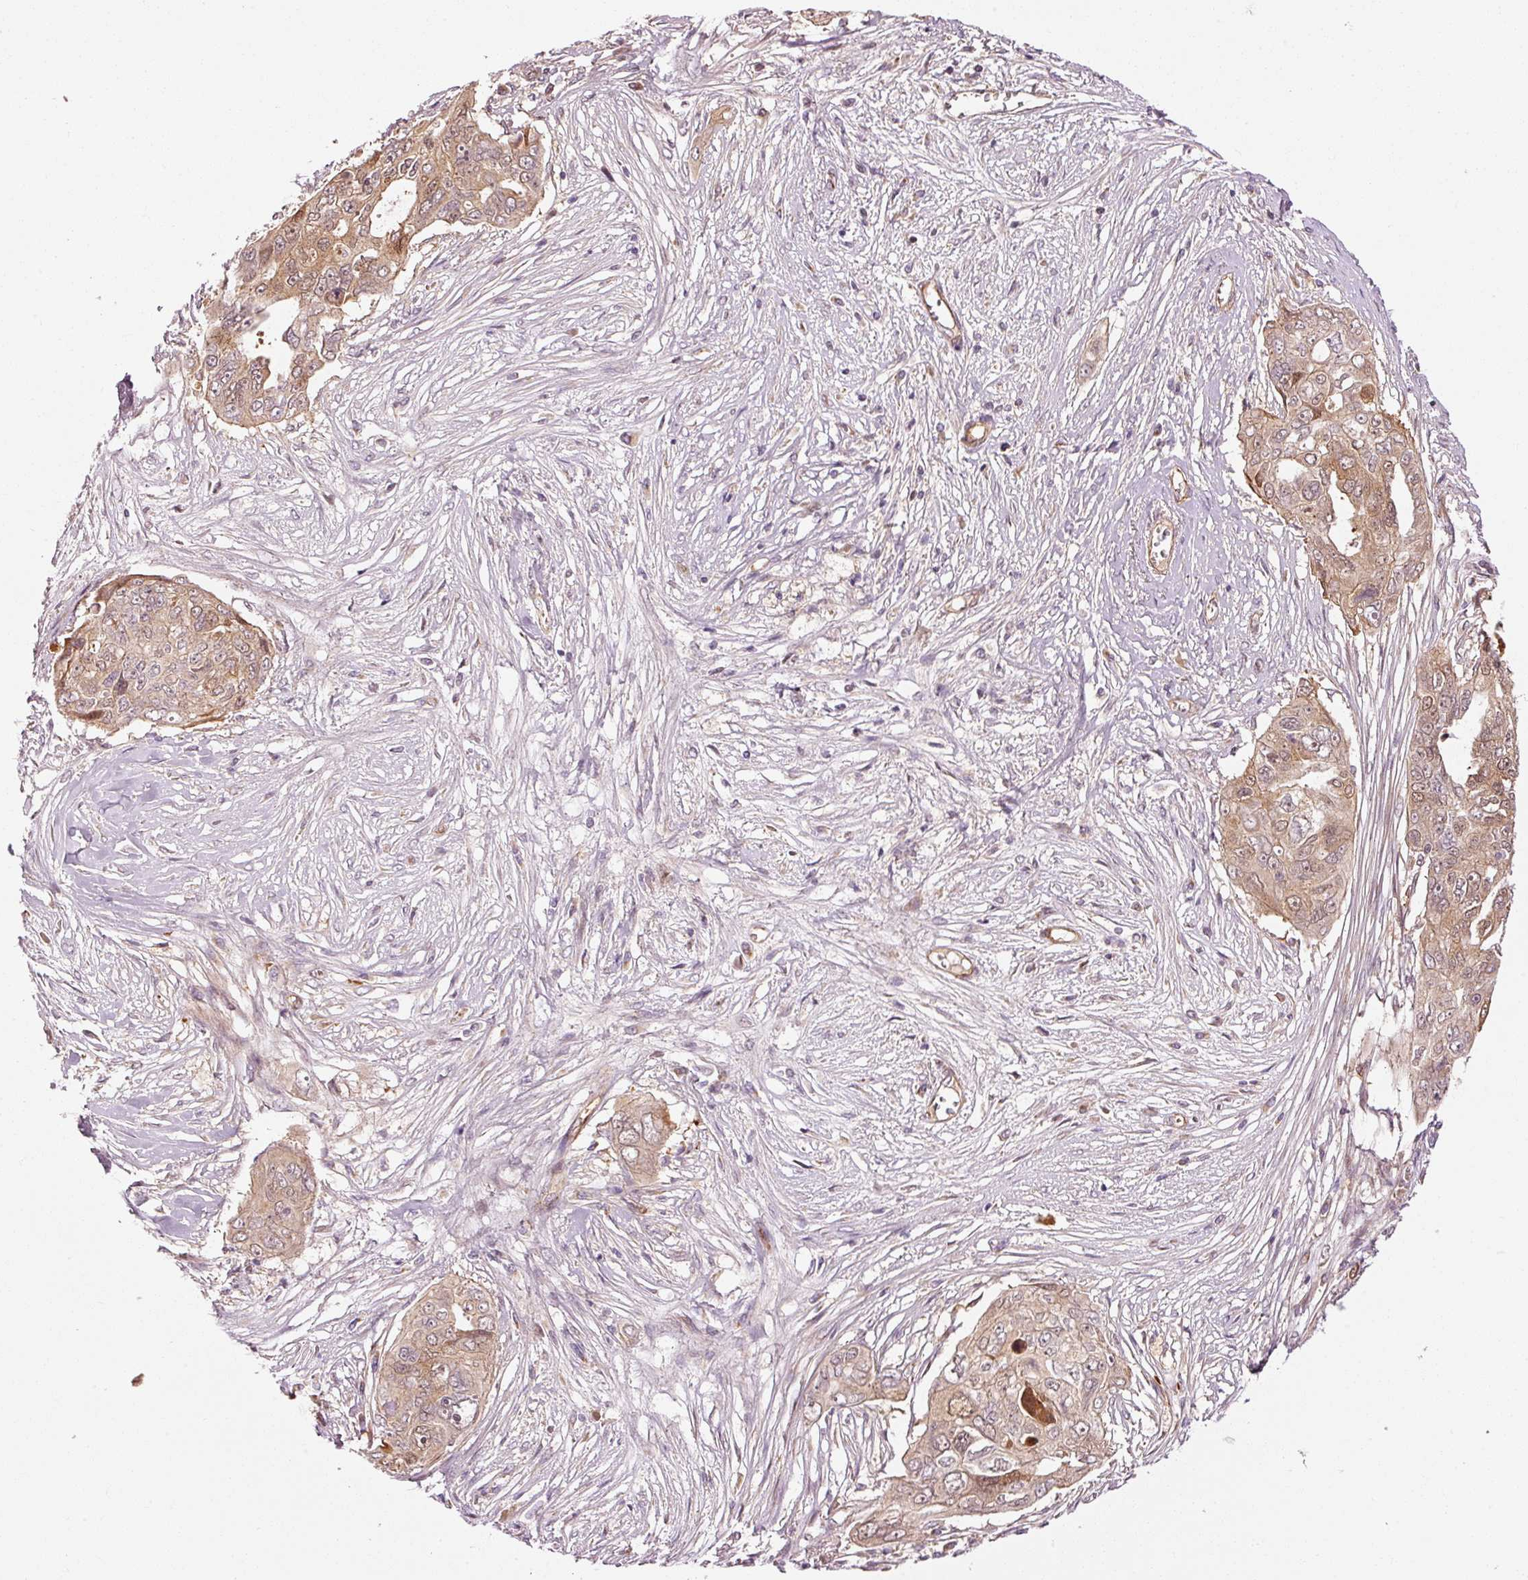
{"staining": {"intensity": "moderate", "quantity": ">75%", "location": "cytoplasmic/membranous,nuclear"}, "tissue": "ovarian cancer", "cell_type": "Tumor cells", "image_type": "cancer", "snomed": [{"axis": "morphology", "description": "Carcinoma, endometroid"}, {"axis": "topography", "description": "Ovary"}], "caption": "Immunohistochemical staining of human ovarian cancer (endometroid carcinoma) reveals medium levels of moderate cytoplasmic/membranous and nuclear staining in about >75% of tumor cells.", "gene": "PPP1R14B", "patient": {"sex": "female", "age": 70}}